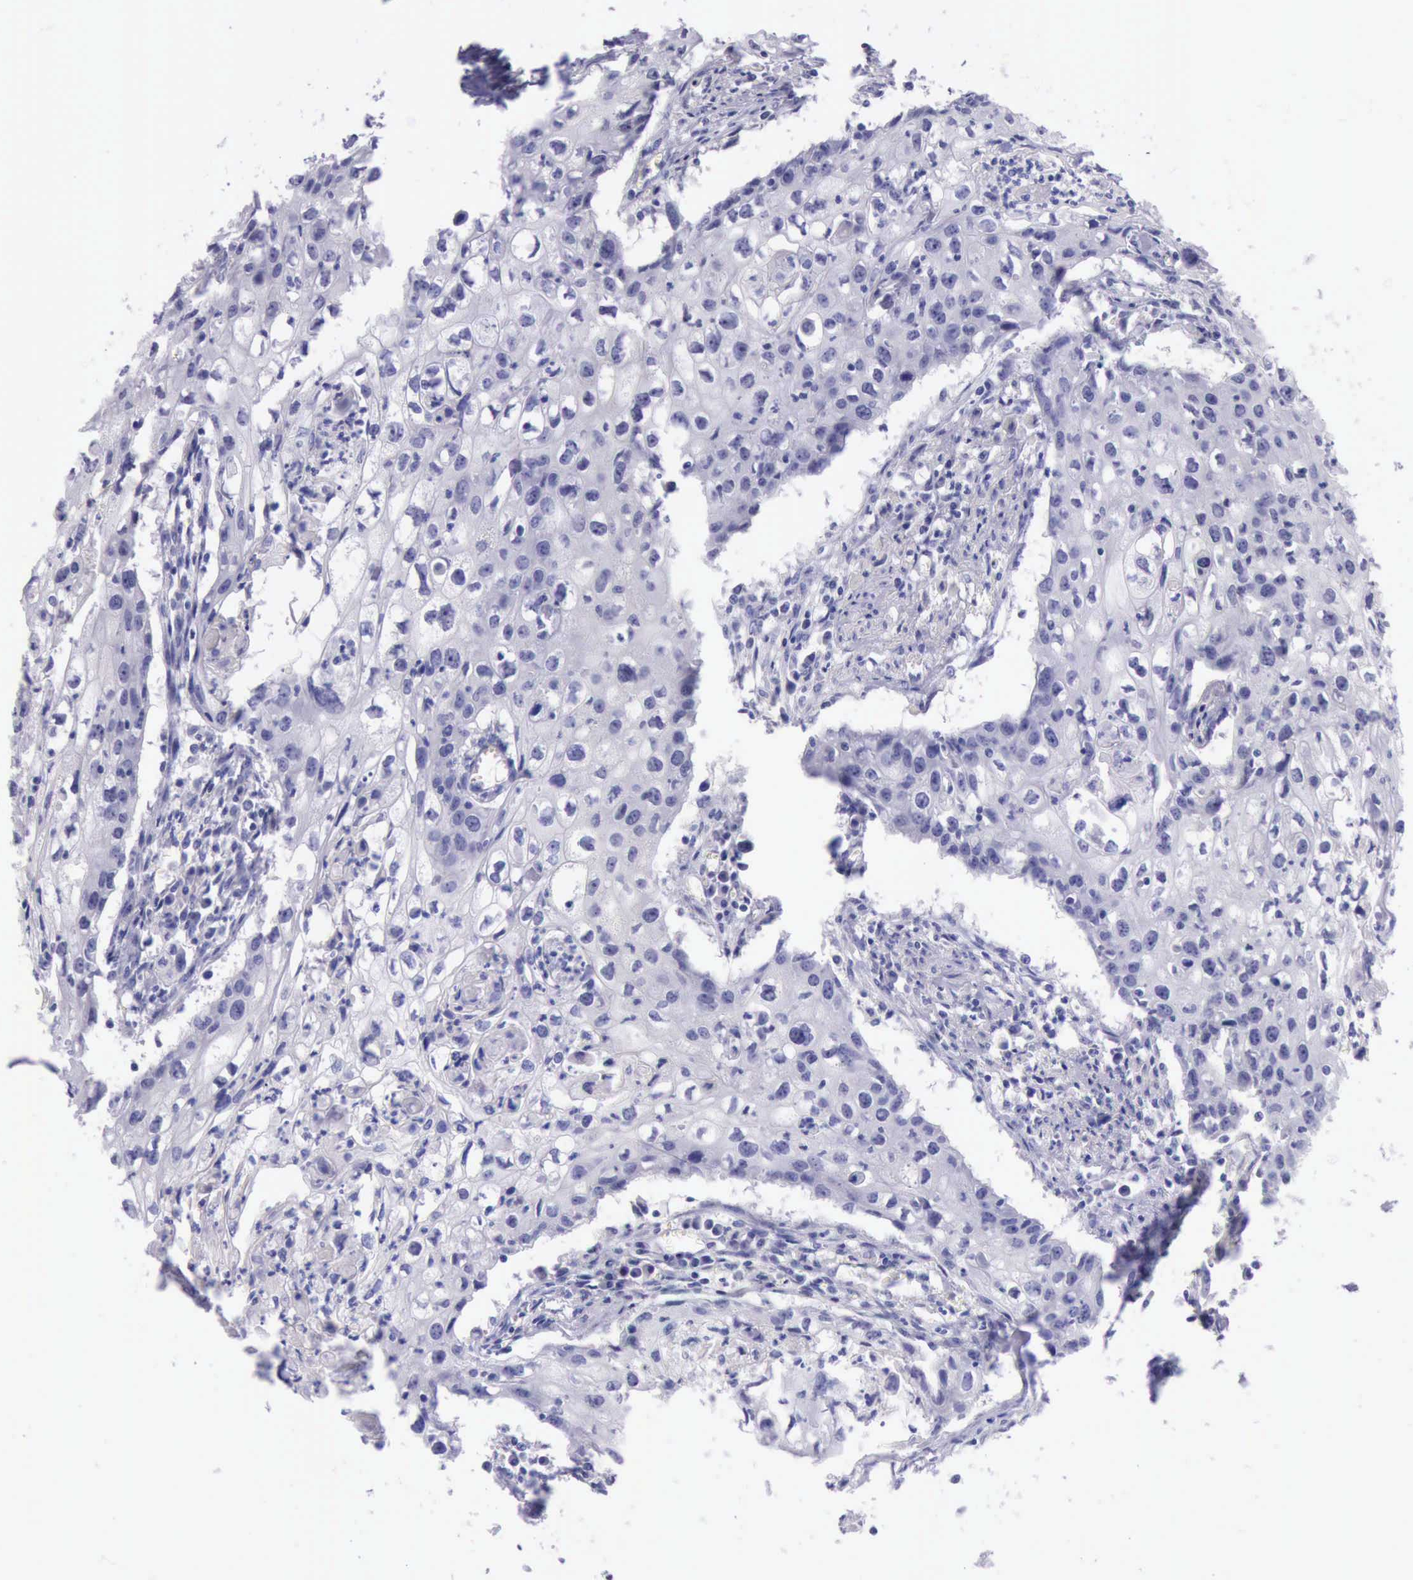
{"staining": {"intensity": "negative", "quantity": "none", "location": "none"}, "tissue": "urothelial cancer", "cell_type": "Tumor cells", "image_type": "cancer", "snomed": [{"axis": "morphology", "description": "Urothelial carcinoma, High grade"}, {"axis": "topography", "description": "Urinary bladder"}], "caption": "DAB (3,3'-diaminobenzidine) immunohistochemical staining of human urothelial cancer demonstrates no significant expression in tumor cells. Brightfield microscopy of immunohistochemistry stained with DAB (brown) and hematoxylin (blue), captured at high magnification.", "gene": "LRFN5", "patient": {"sex": "male", "age": 54}}